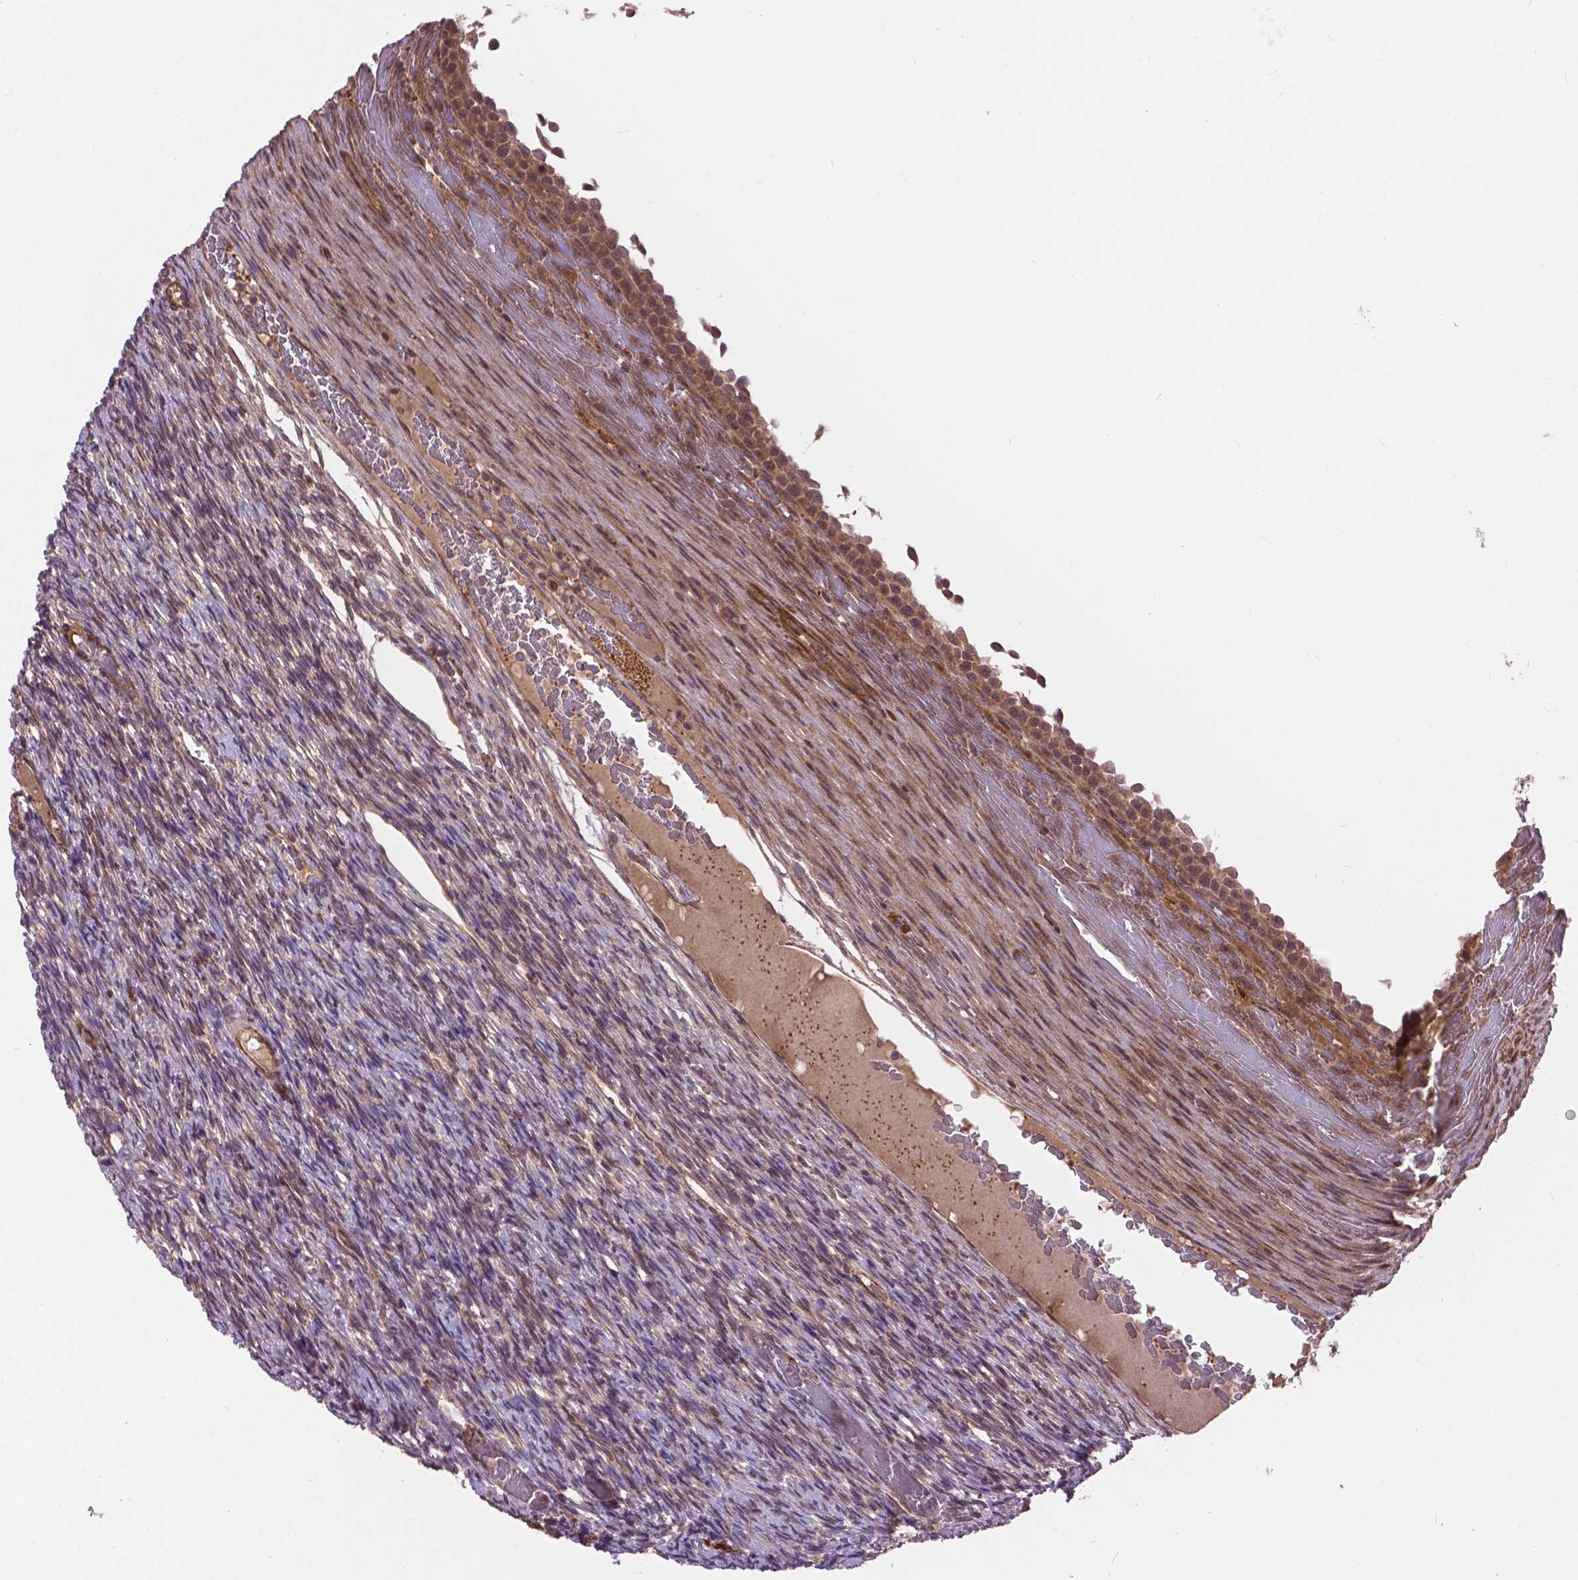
{"staining": {"intensity": "moderate", "quantity": "25%-75%", "location": "cytoplasmic/membranous"}, "tissue": "ovary", "cell_type": "Ovarian stroma cells", "image_type": "normal", "snomed": [{"axis": "morphology", "description": "Normal tissue, NOS"}, {"axis": "topography", "description": "Ovary"}], "caption": "Ovarian stroma cells display medium levels of moderate cytoplasmic/membranous expression in approximately 25%-75% of cells in unremarkable human ovary.", "gene": "ZNF616", "patient": {"sex": "female", "age": 34}}